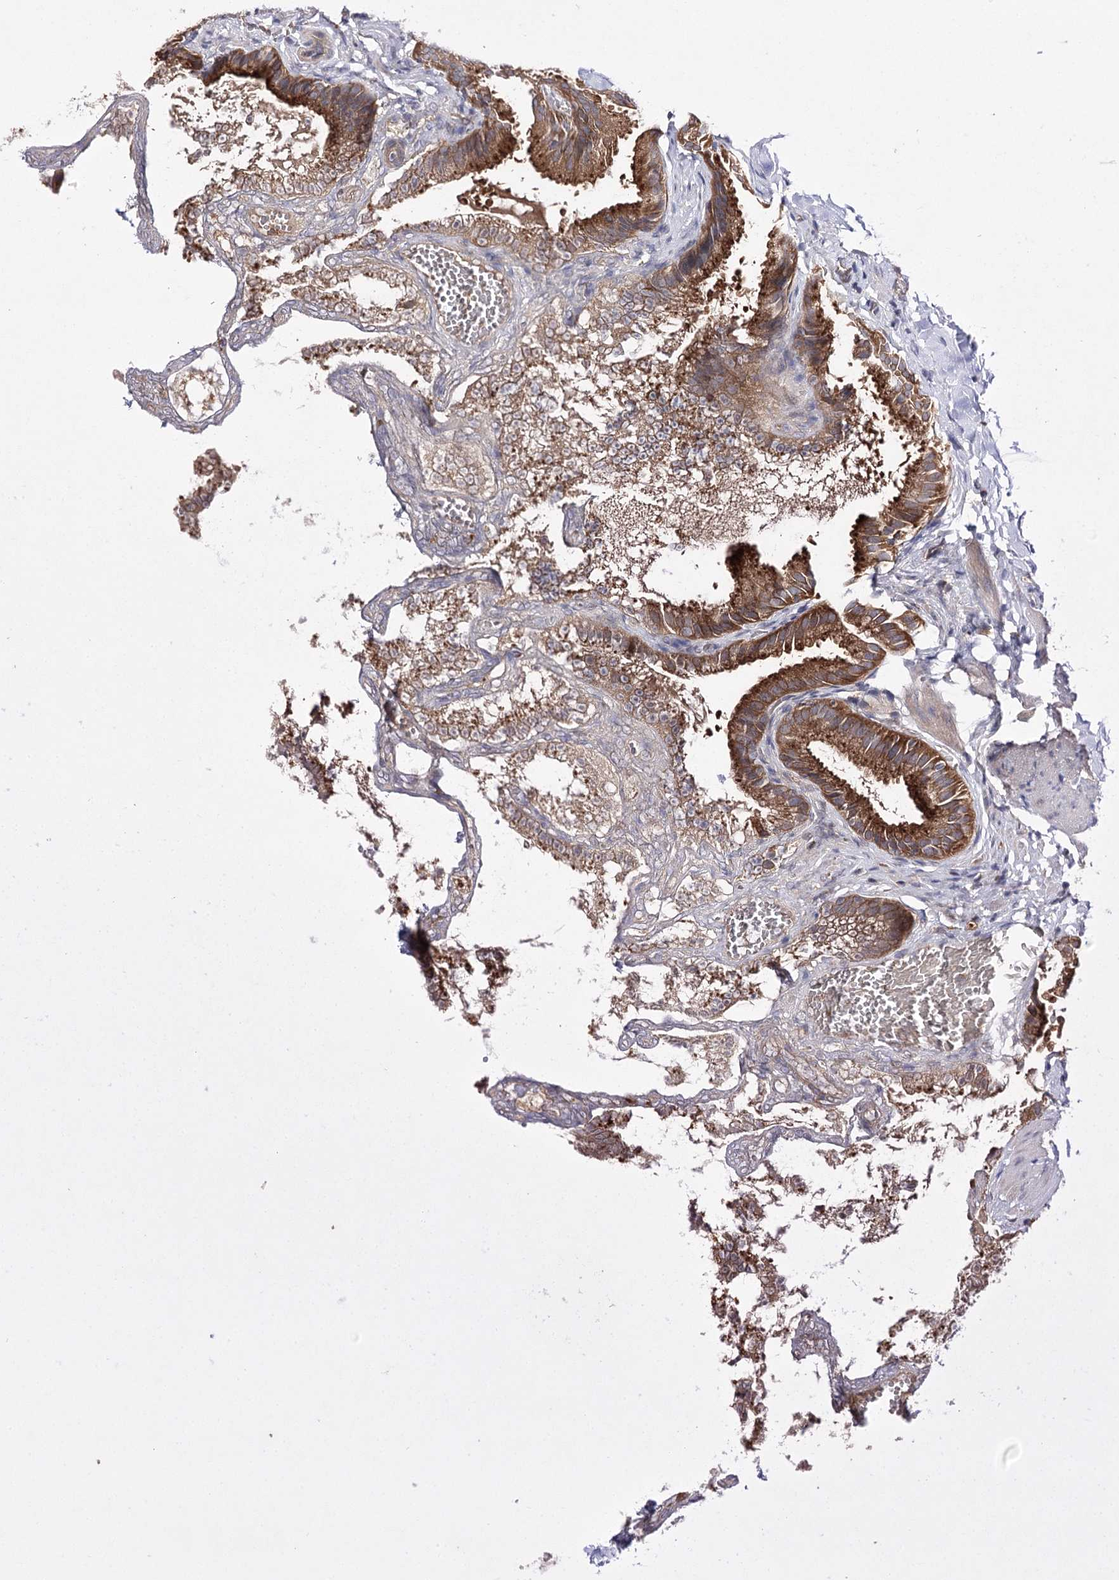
{"staining": {"intensity": "strong", "quantity": ">75%", "location": "cytoplasmic/membranous"}, "tissue": "gallbladder", "cell_type": "Glandular cells", "image_type": "normal", "snomed": [{"axis": "morphology", "description": "Normal tissue, NOS"}, {"axis": "topography", "description": "Gallbladder"}], "caption": "Brown immunohistochemical staining in normal gallbladder shows strong cytoplasmic/membranous staining in approximately >75% of glandular cells.", "gene": "BCR", "patient": {"sex": "male", "age": 38}}